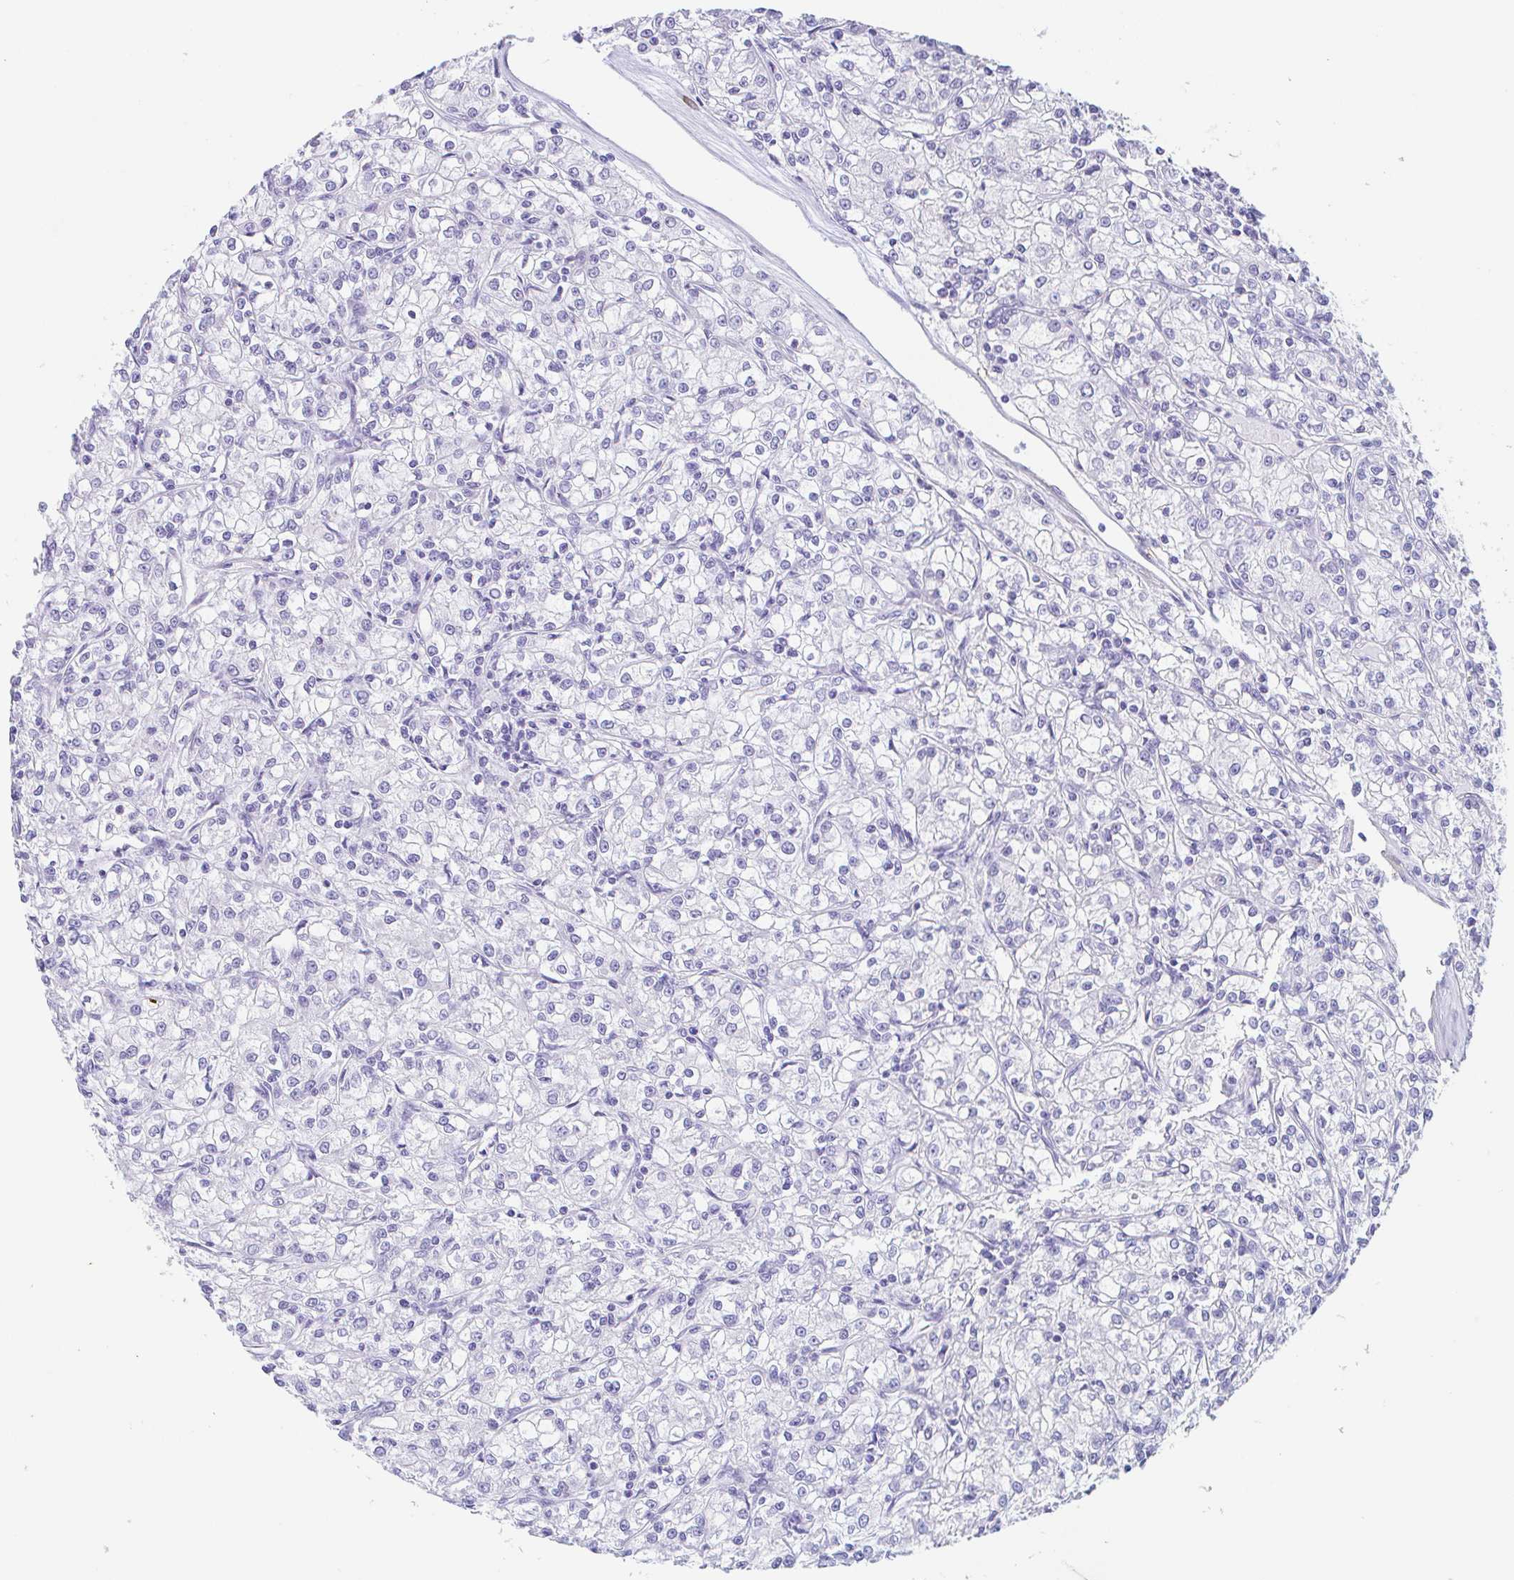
{"staining": {"intensity": "negative", "quantity": "none", "location": "none"}, "tissue": "renal cancer", "cell_type": "Tumor cells", "image_type": "cancer", "snomed": [{"axis": "morphology", "description": "Adenocarcinoma, NOS"}, {"axis": "topography", "description": "Kidney"}], "caption": "Immunohistochemistry of adenocarcinoma (renal) shows no staining in tumor cells.", "gene": "TAS2R41", "patient": {"sex": "female", "age": 59}}